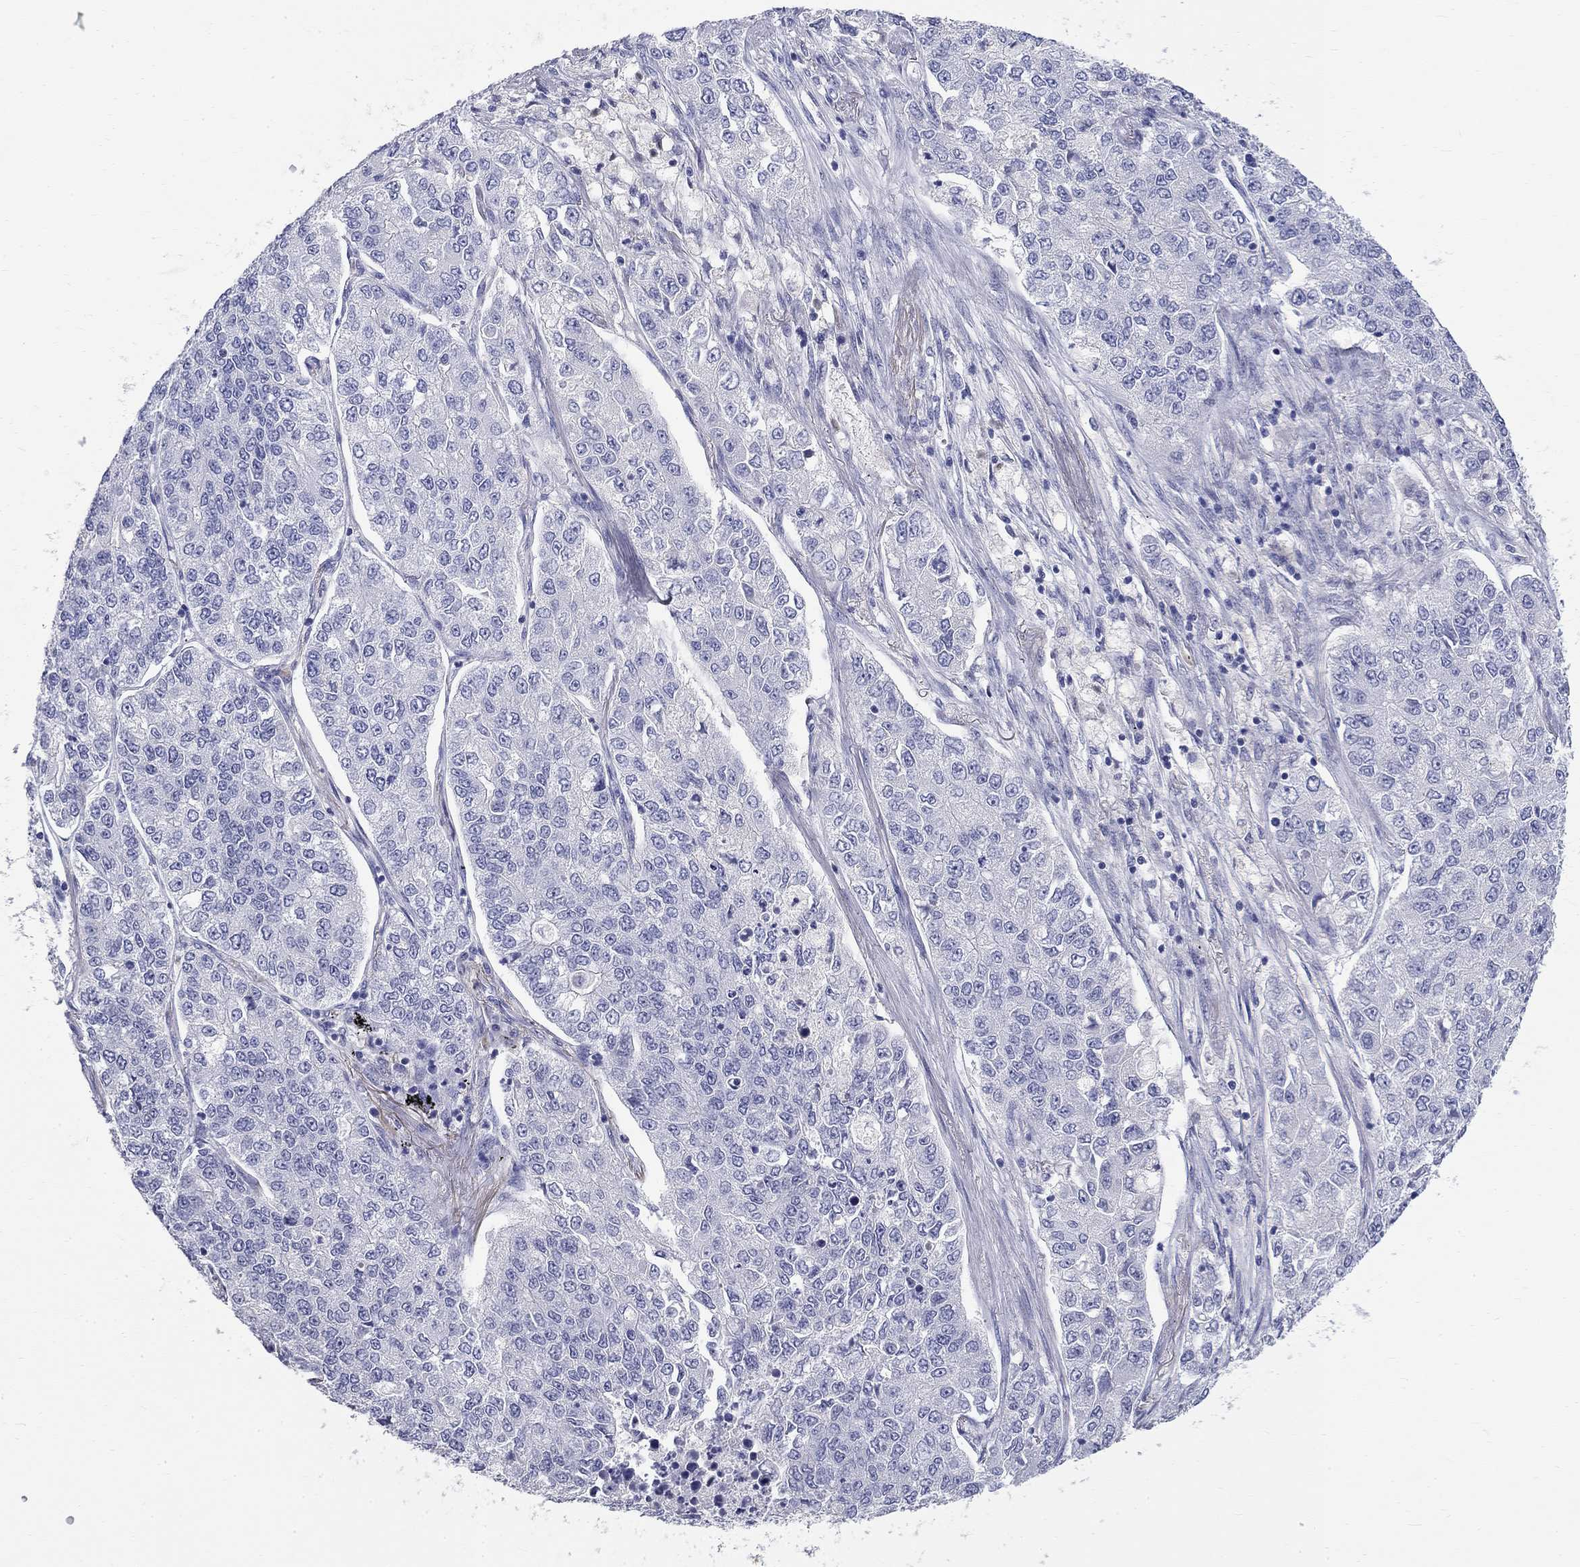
{"staining": {"intensity": "negative", "quantity": "none", "location": "none"}, "tissue": "lung cancer", "cell_type": "Tumor cells", "image_type": "cancer", "snomed": [{"axis": "morphology", "description": "Adenocarcinoma, NOS"}, {"axis": "topography", "description": "Lung"}], "caption": "This is an IHC photomicrograph of human lung cancer (adenocarcinoma). There is no staining in tumor cells.", "gene": "PHOX2B", "patient": {"sex": "male", "age": 49}}